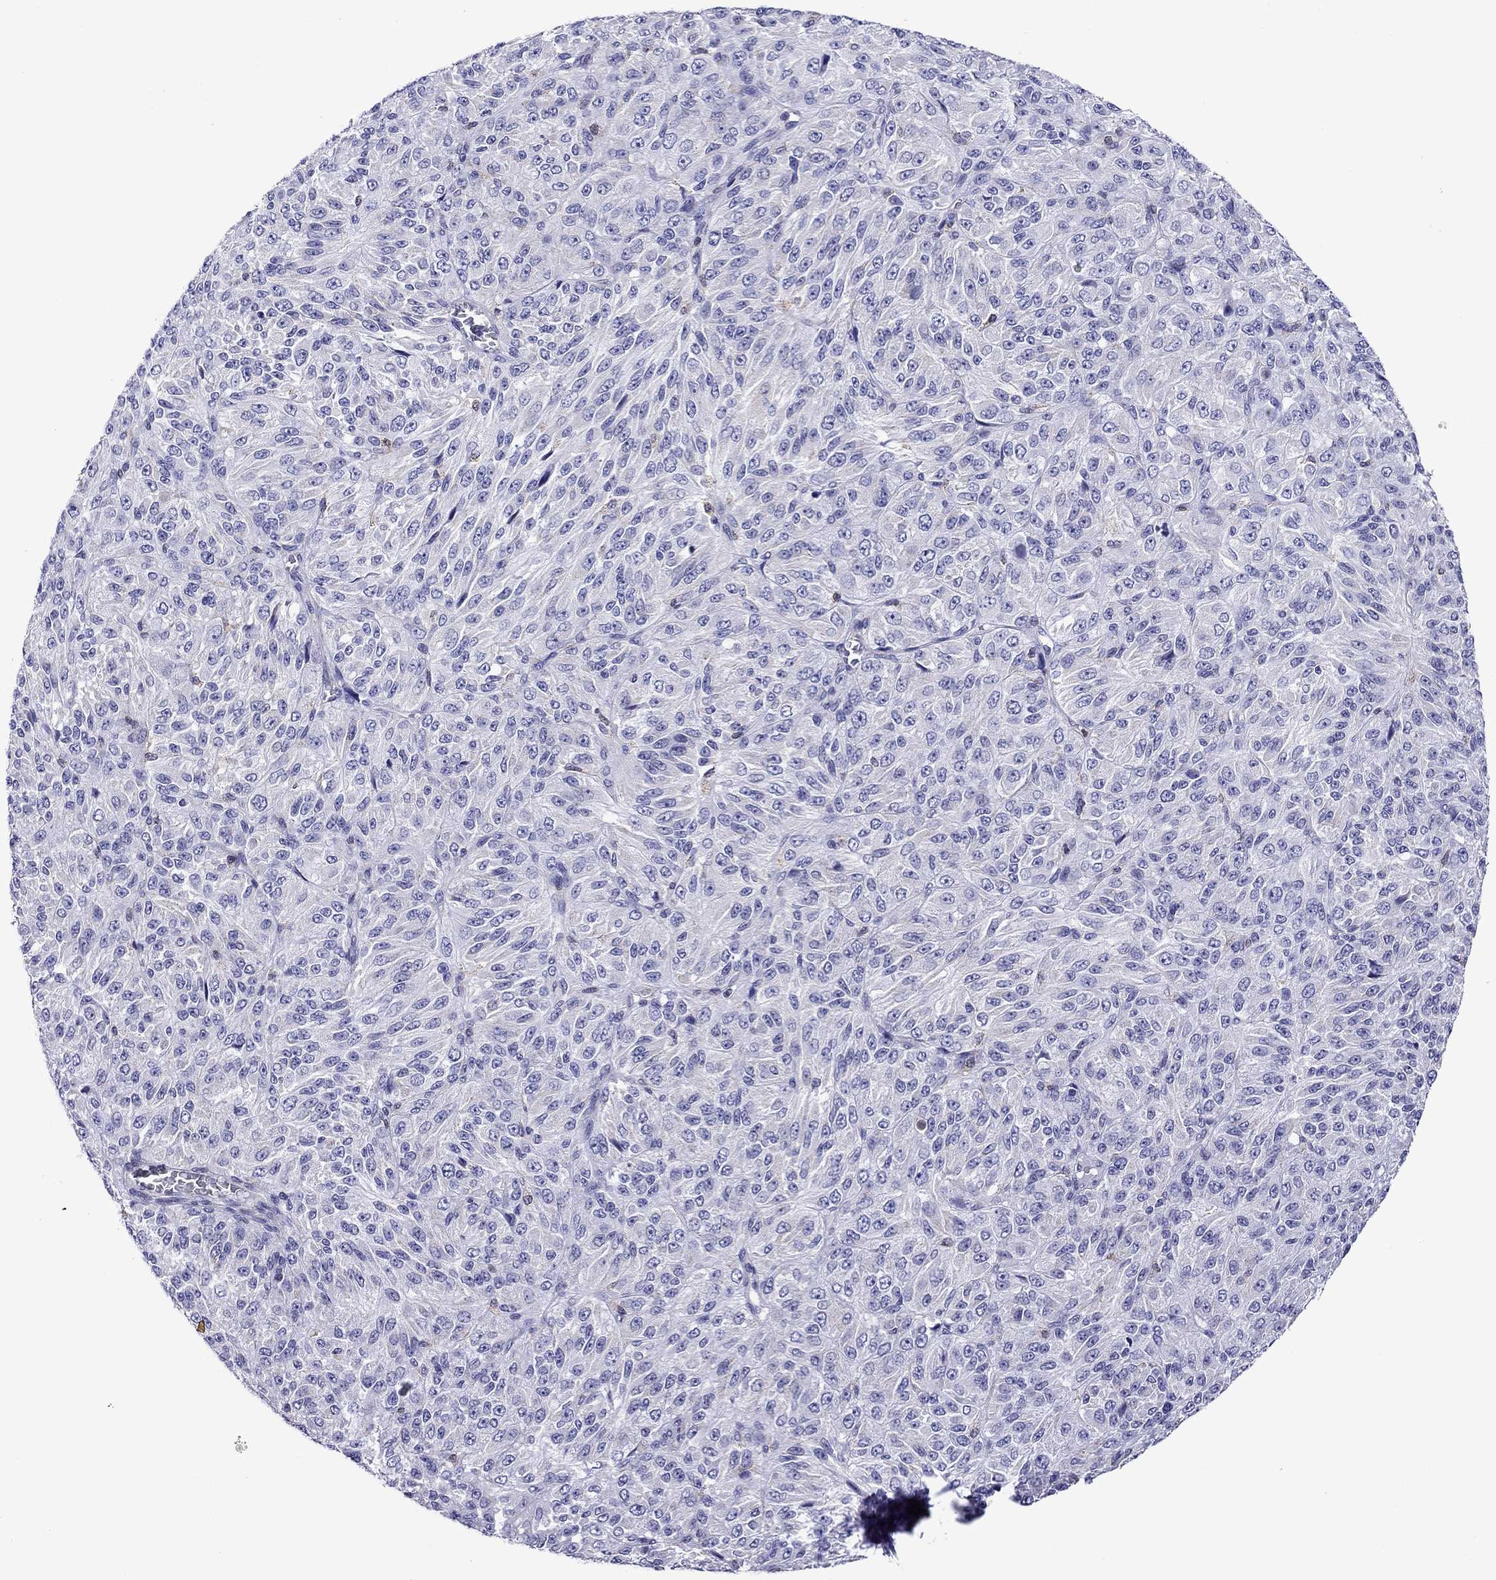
{"staining": {"intensity": "negative", "quantity": "none", "location": "none"}, "tissue": "melanoma", "cell_type": "Tumor cells", "image_type": "cancer", "snomed": [{"axis": "morphology", "description": "Malignant melanoma, Metastatic site"}, {"axis": "topography", "description": "Brain"}], "caption": "The image demonstrates no significant expression in tumor cells of malignant melanoma (metastatic site).", "gene": "SCG2", "patient": {"sex": "female", "age": 56}}